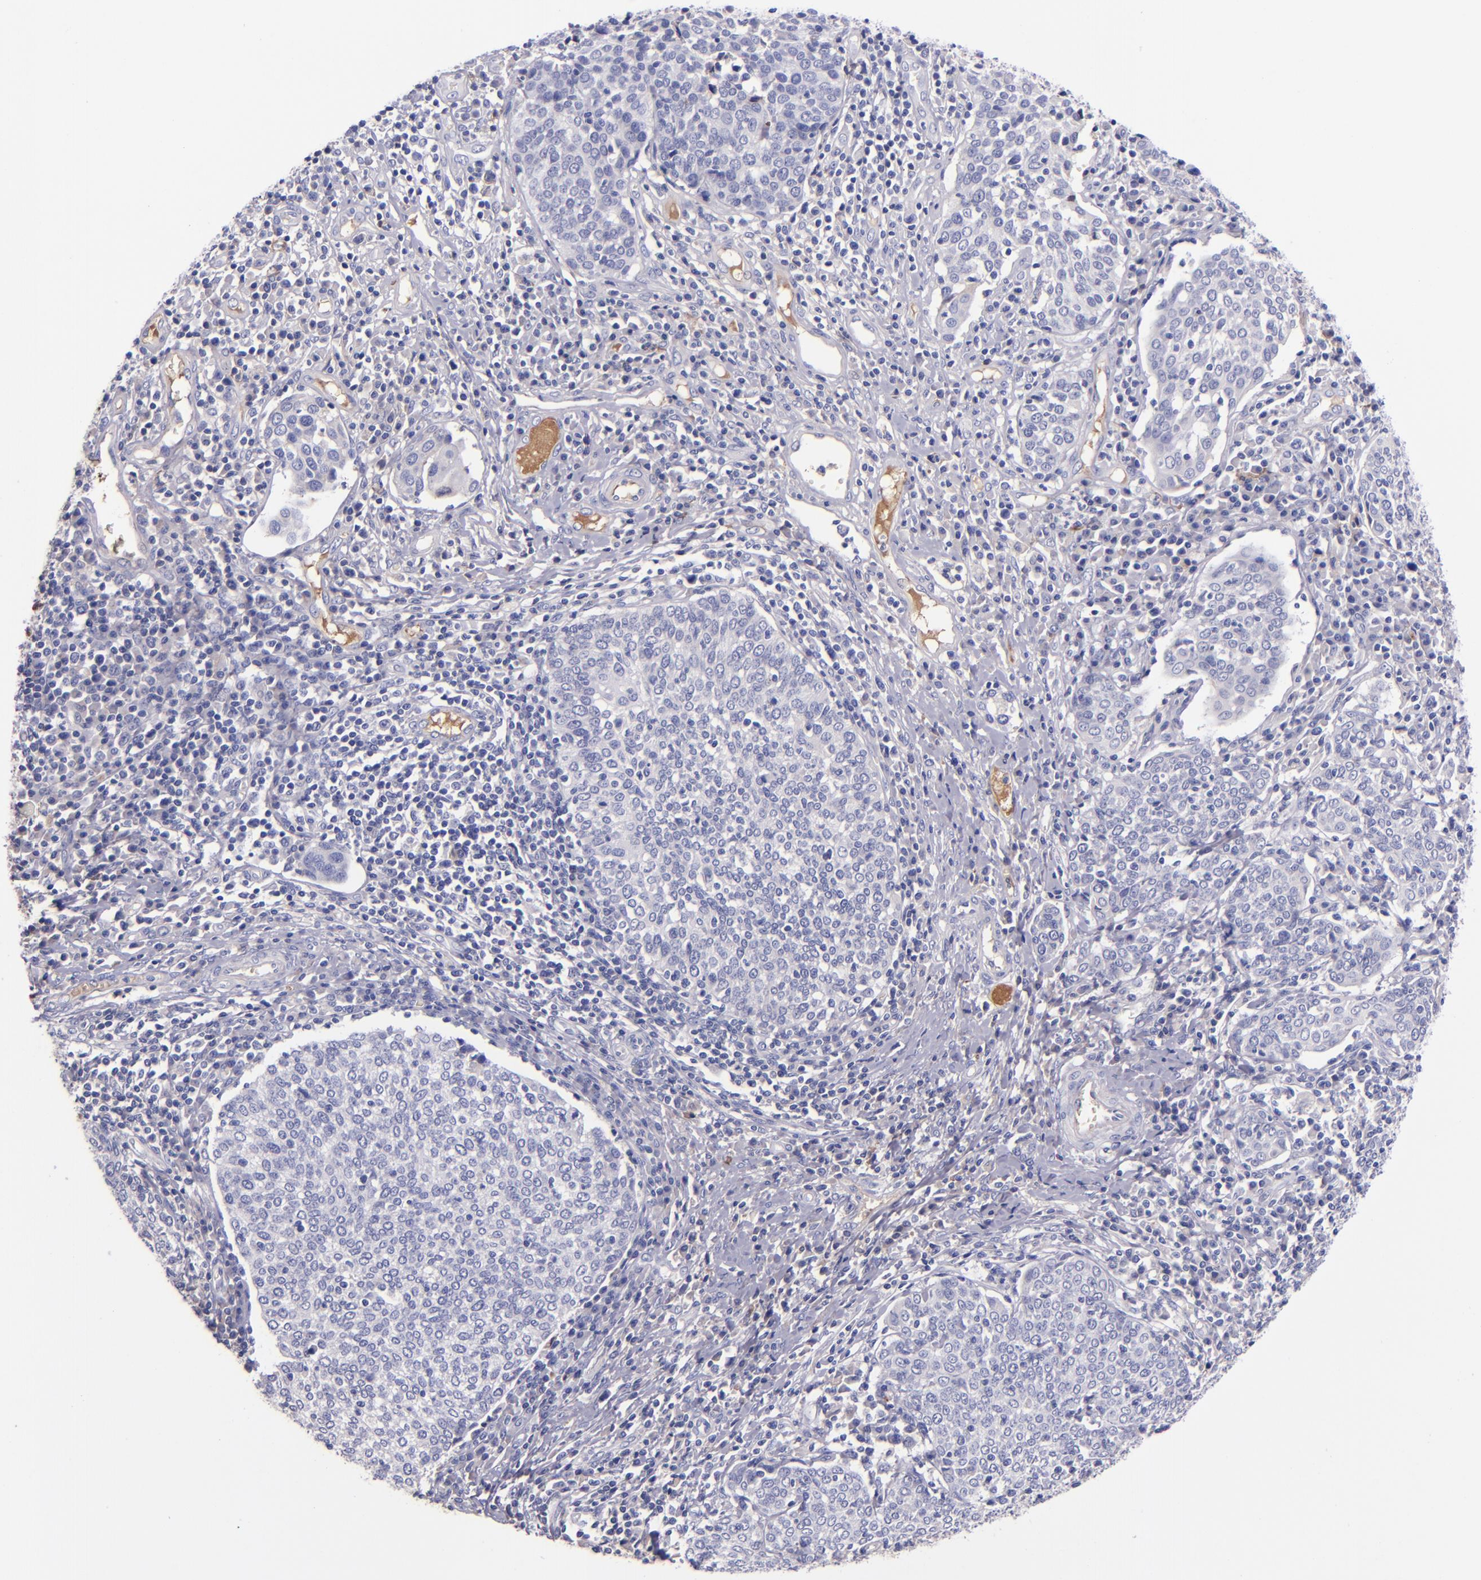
{"staining": {"intensity": "negative", "quantity": "none", "location": "none"}, "tissue": "cervical cancer", "cell_type": "Tumor cells", "image_type": "cancer", "snomed": [{"axis": "morphology", "description": "Squamous cell carcinoma, NOS"}, {"axis": "topography", "description": "Cervix"}], "caption": "Cervical cancer (squamous cell carcinoma) was stained to show a protein in brown. There is no significant positivity in tumor cells.", "gene": "KNG1", "patient": {"sex": "female", "age": 40}}